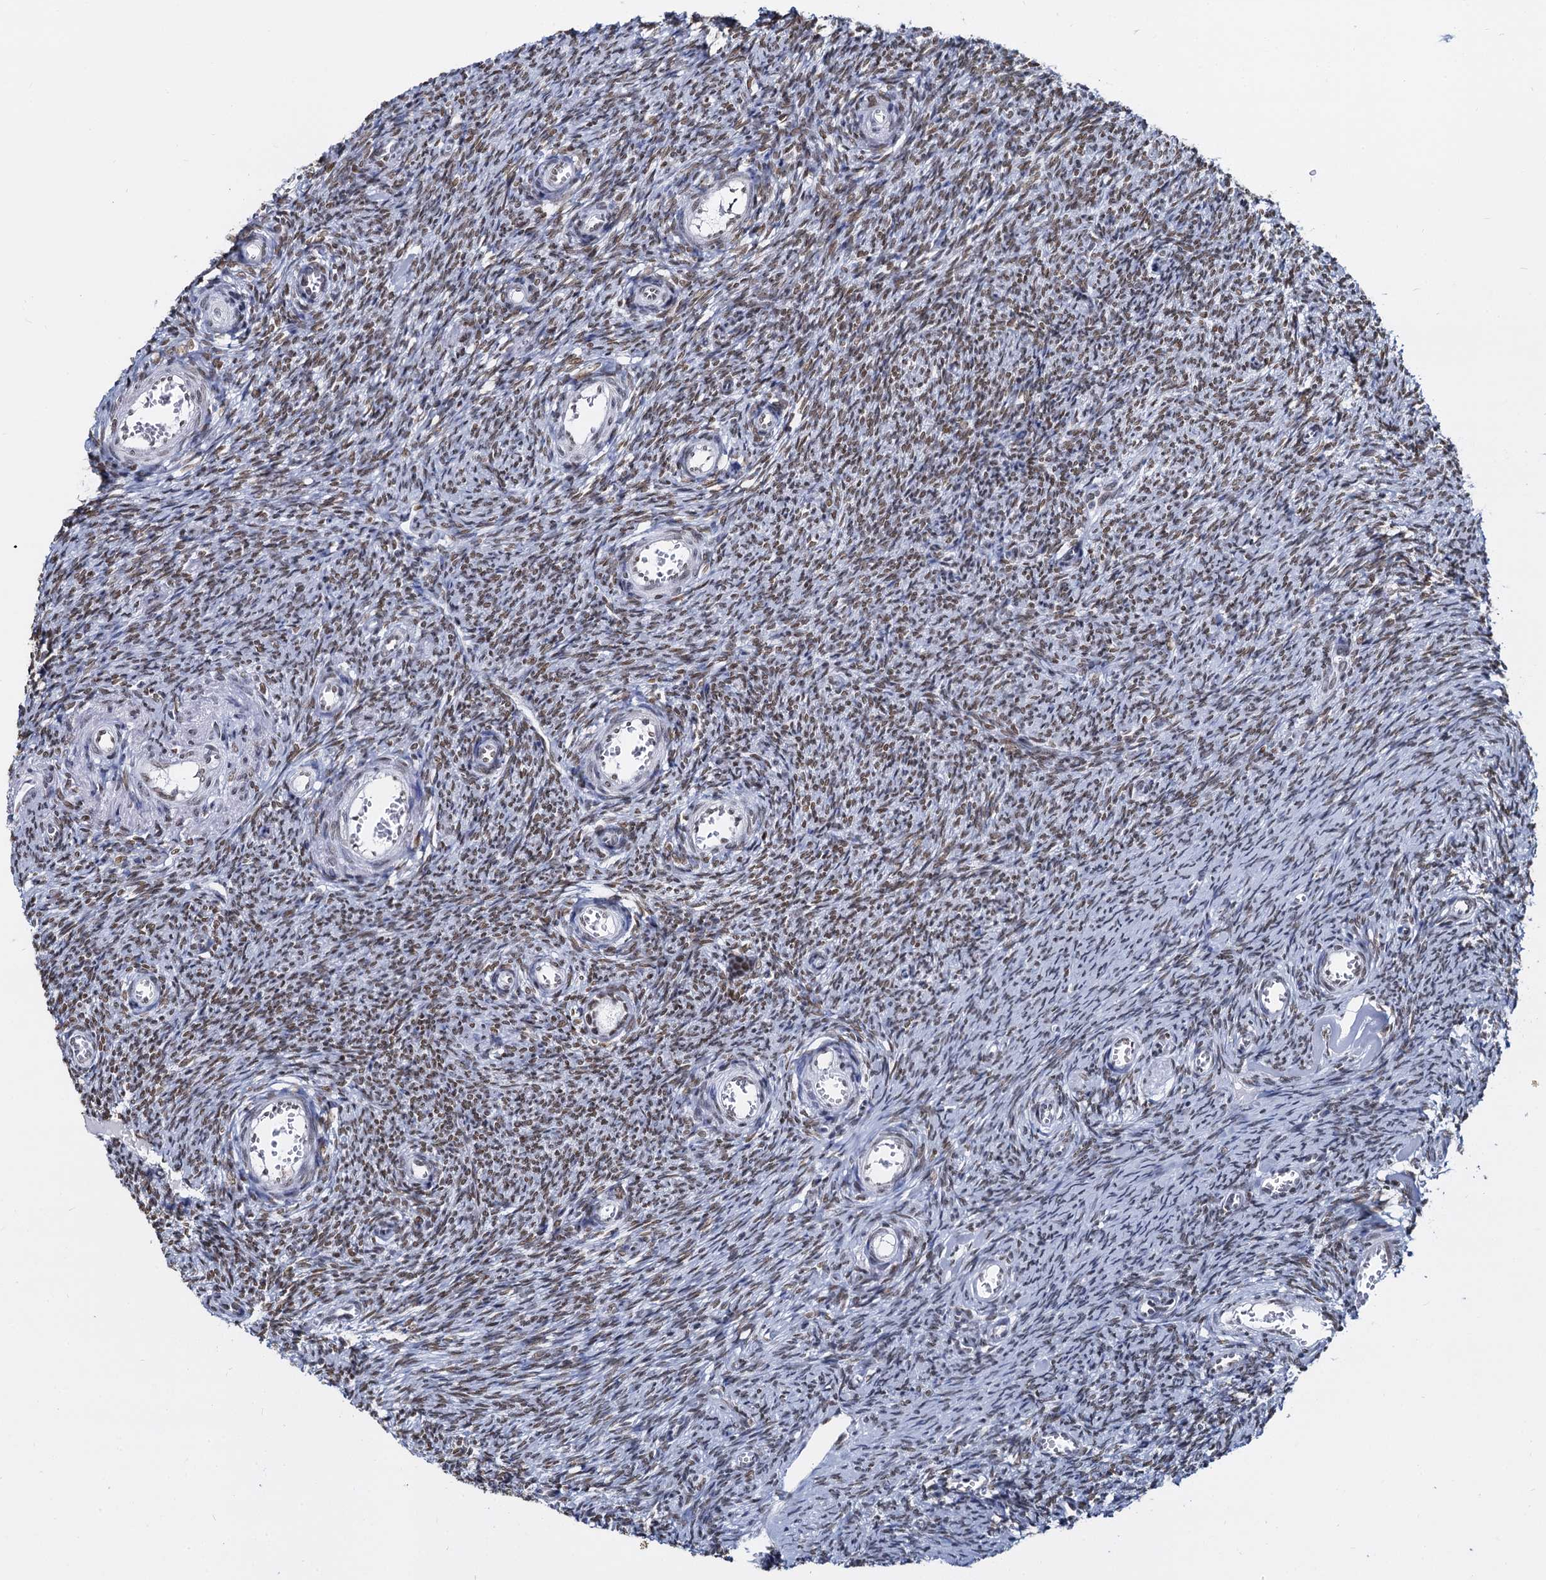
{"staining": {"intensity": "moderate", "quantity": ">75%", "location": "nuclear"}, "tissue": "ovary", "cell_type": "Ovarian stroma cells", "image_type": "normal", "snomed": [{"axis": "morphology", "description": "Normal tissue, NOS"}, {"axis": "topography", "description": "Ovary"}], "caption": "This histopathology image displays immunohistochemistry (IHC) staining of normal ovary, with medium moderate nuclear staining in about >75% of ovarian stroma cells.", "gene": "CMAS", "patient": {"sex": "female", "age": 44}}